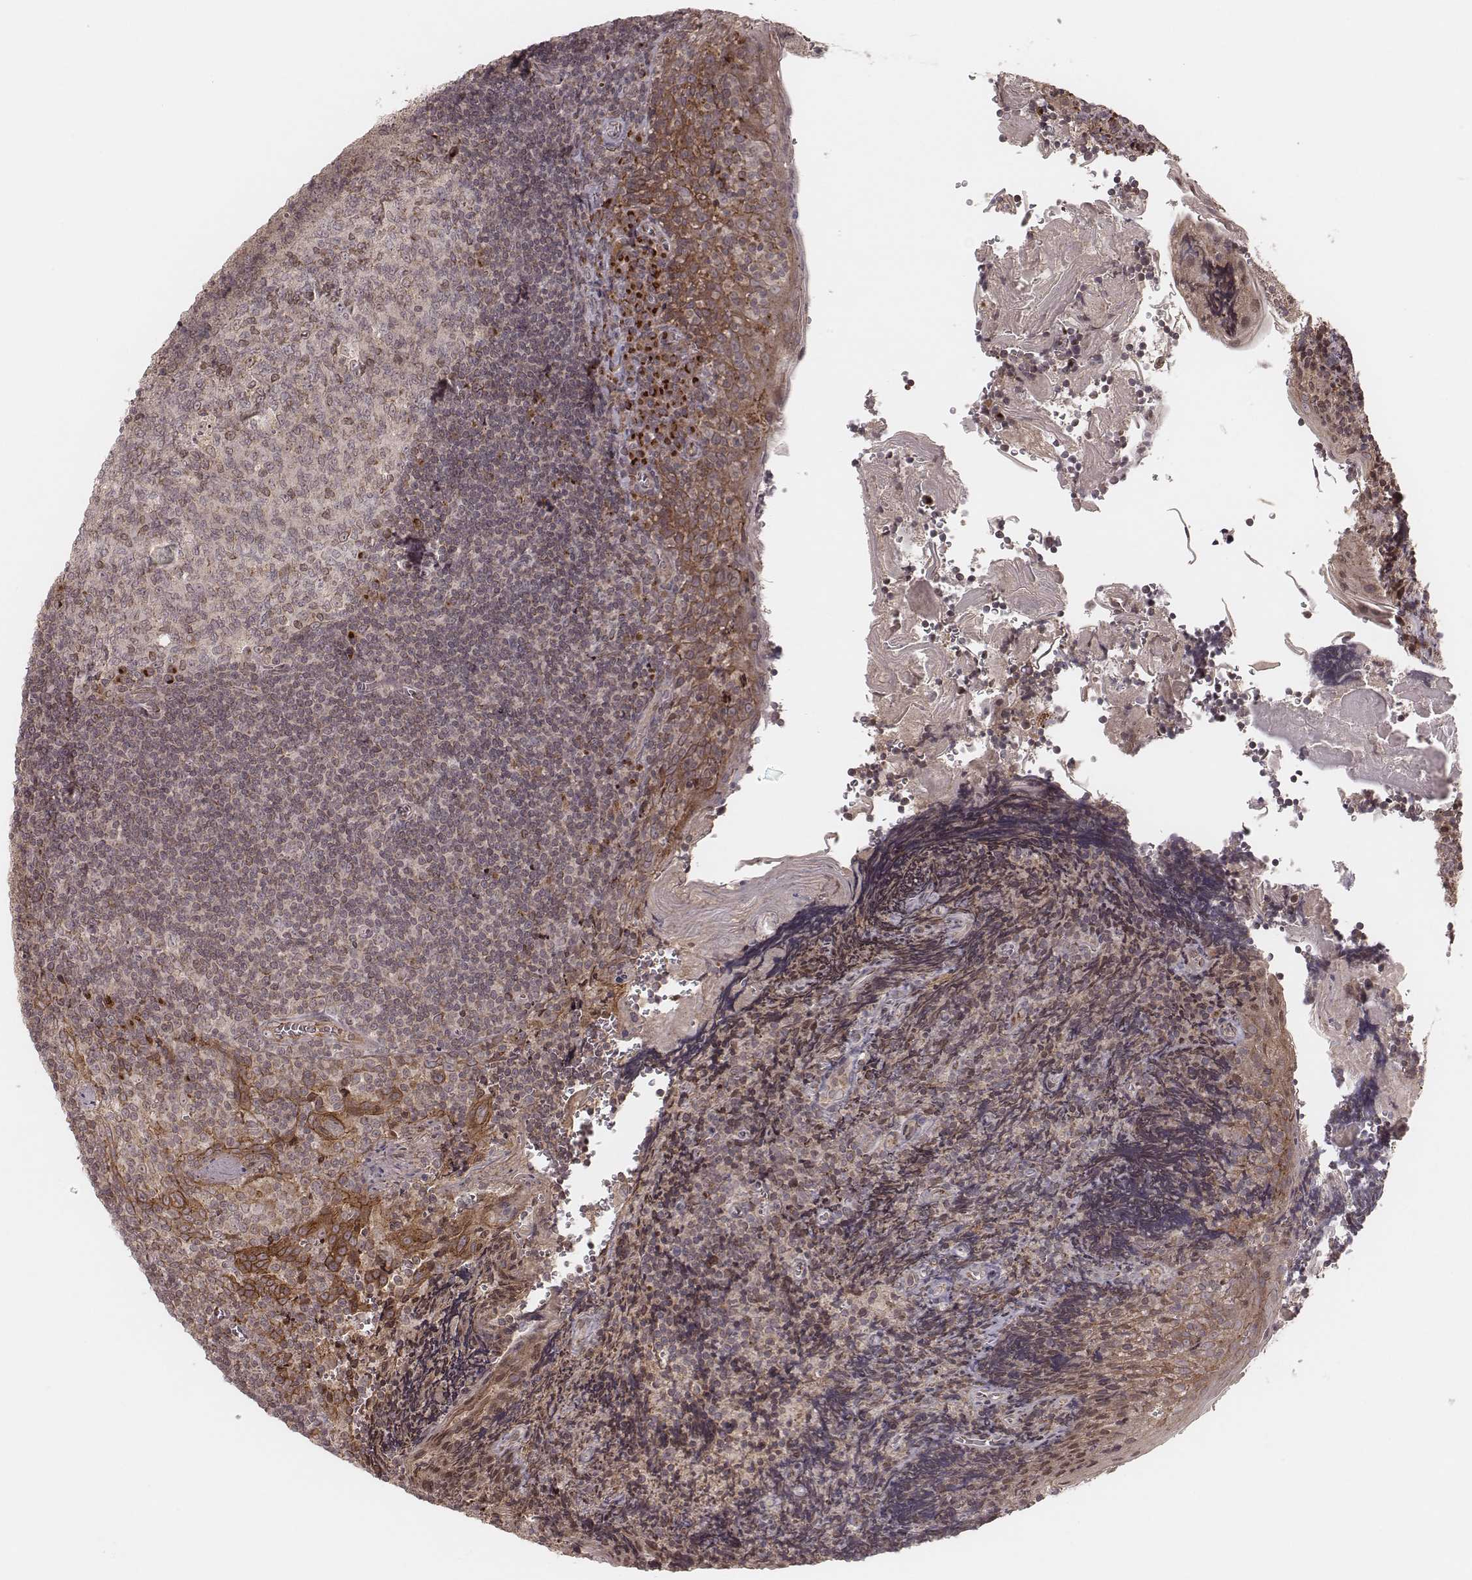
{"staining": {"intensity": "moderate", "quantity": "<25%", "location": "cytoplasmic/membranous"}, "tissue": "tonsil", "cell_type": "Germinal center cells", "image_type": "normal", "snomed": [{"axis": "morphology", "description": "Normal tissue, NOS"}, {"axis": "morphology", "description": "Inflammation, NOS"}, {"axis": "topography", "description": "Tonsil"}], "caption": "DAB immunohistochemical staining of unremarkable human tonsil reveals moderate cytoplasmic/membranous protein staining in about <25% of germinal center cells. (Stains: DAB in brown, nuclei in blue, Microscopy: brightfield microscopy at high magnification).", "gene": "MYO19", "patient": {"sex": "female", "age": 31}}